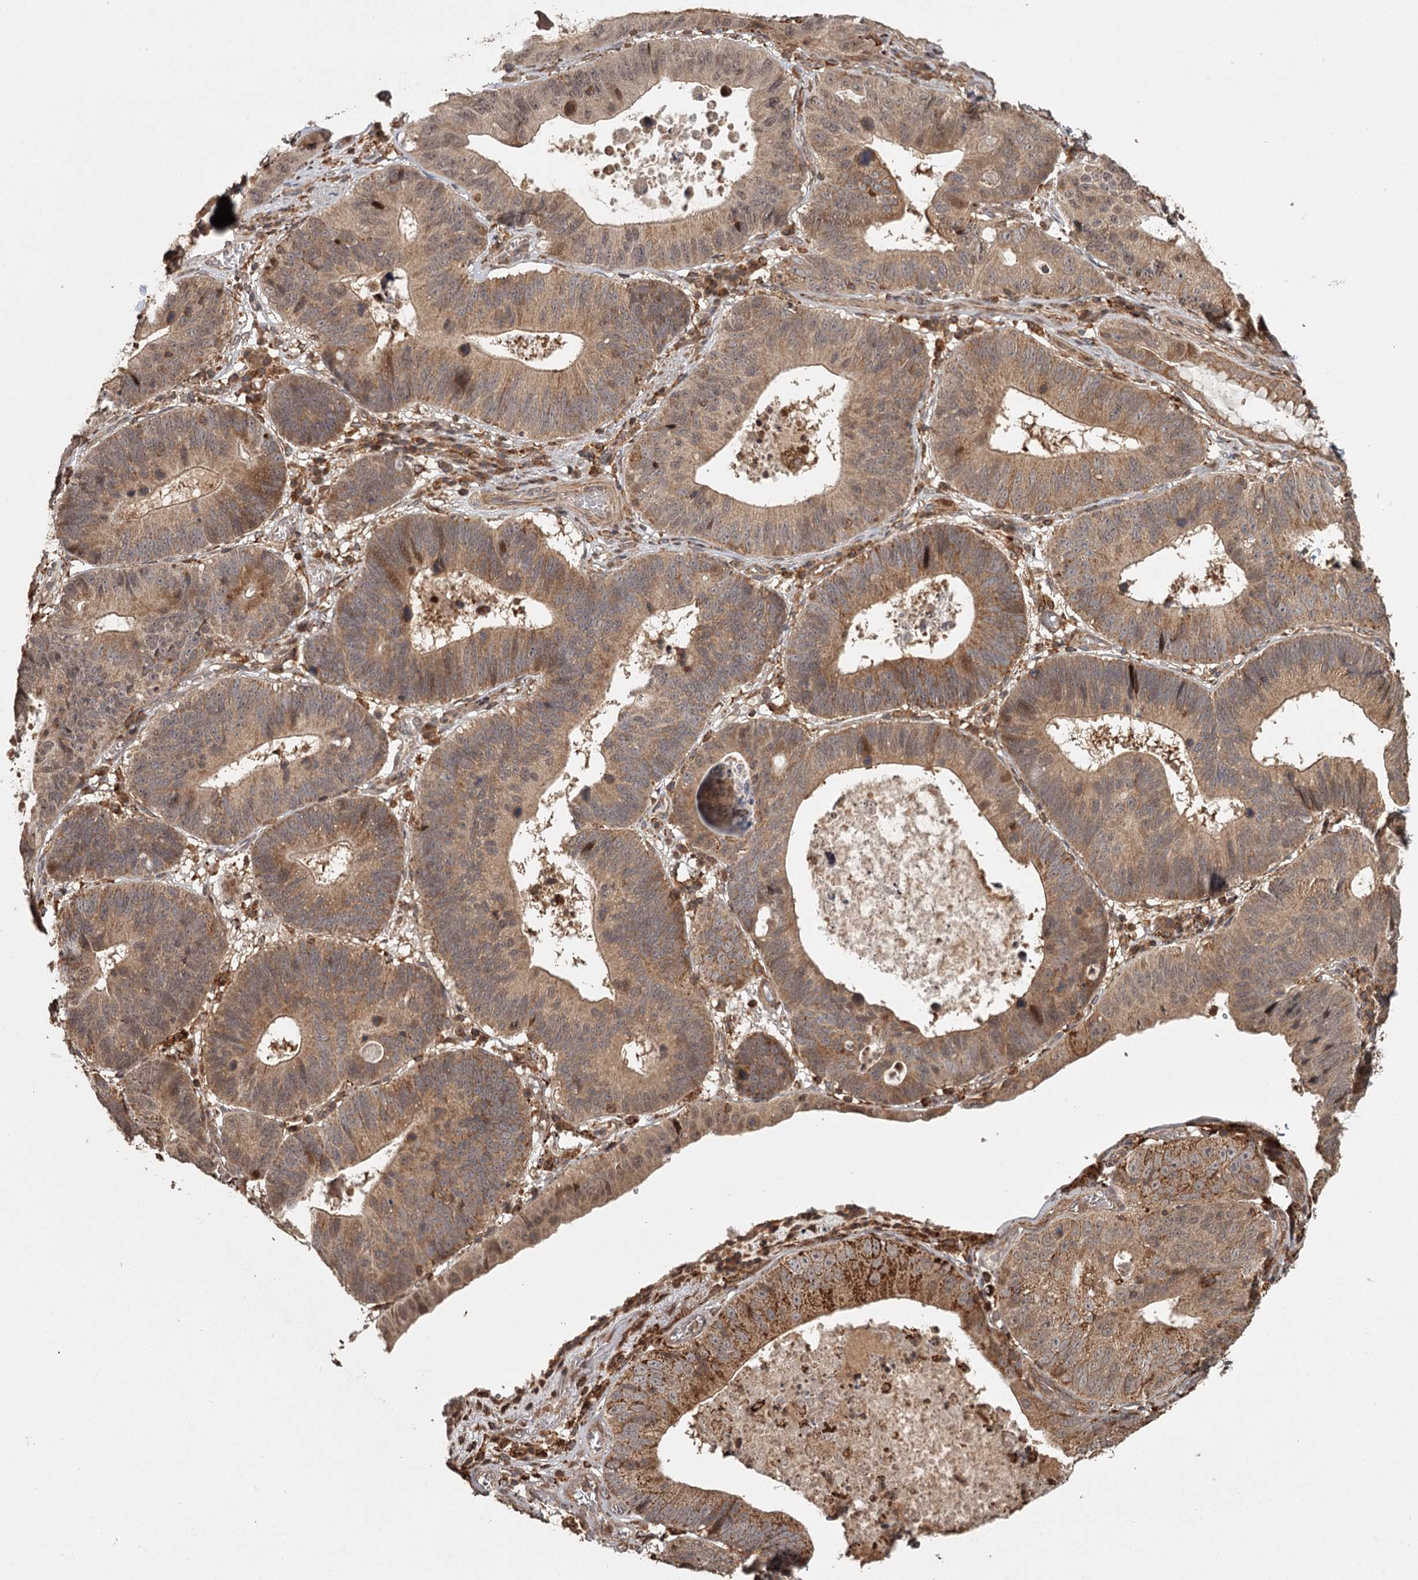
{"staining": {"intensity": "moderate", "quantity": ">75%", "location": "cytoplasmic/membranous"}, "tissue": "stomach cancer", "cell_type": "Tumor cells", "image_type": "cancer", "snomed": [{"axis": "morphology", "description": "Adenocarcinoma, NOS"}, {"axis": "topography", "description": "Stomach"}], "caption": "A micrograph of adenocarcinoma (stomach) stained for a protein demonstrates moderate cytoplasmic/membranous brown staining in tumor cells.", "gene": "FAXC", "patient": {"sex": "male", "age": 59}}